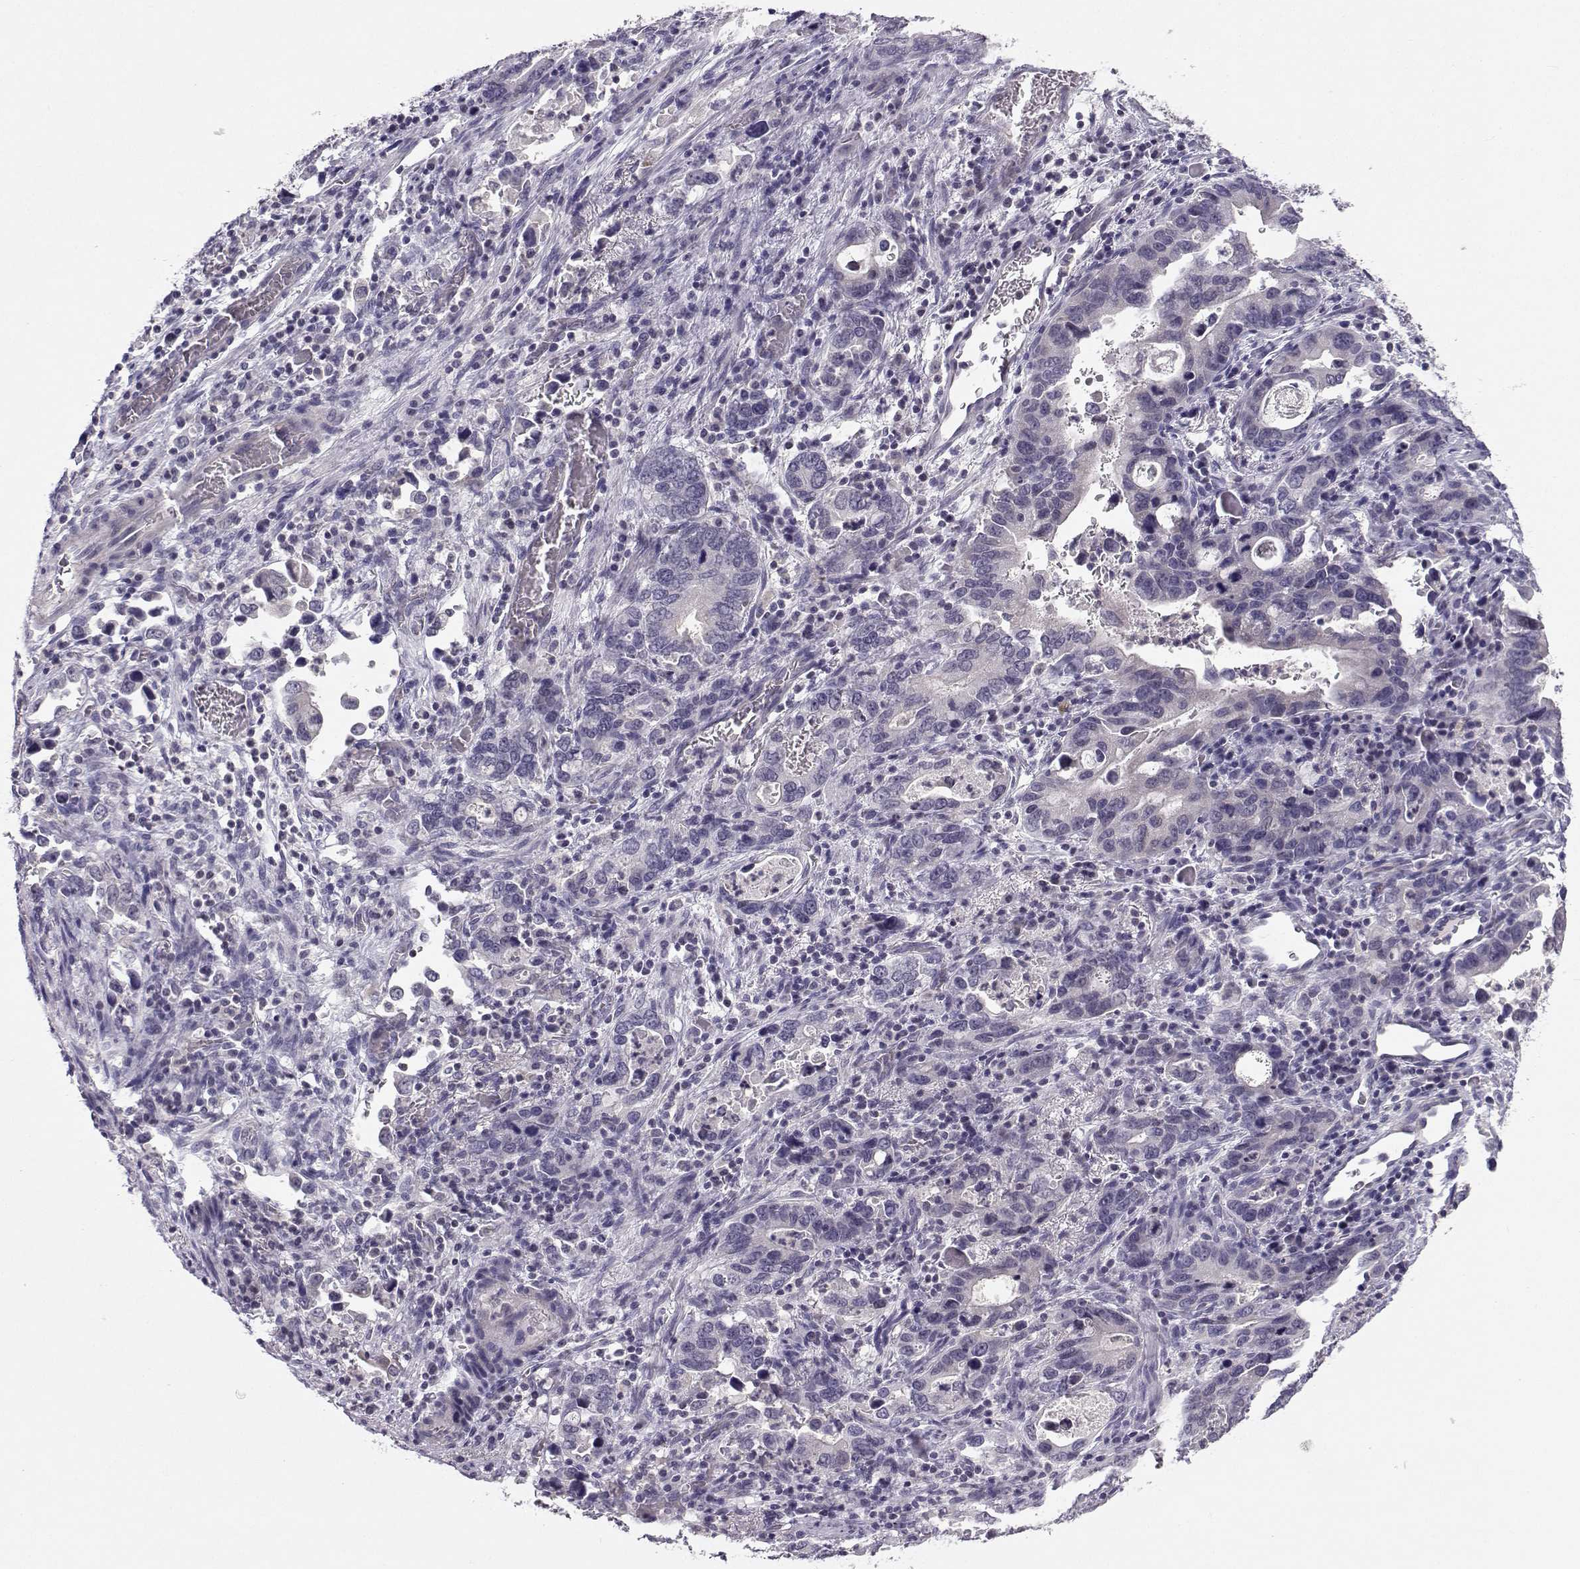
{"staining": {"intensity": "negative", "quantity": "none", "location": "none"}, "tissue": "stomach cancer", "cell_type": "Tumor cells", "image_type": "cancer", "snomed": [{"axis": "morphology", "description": "Adenocarcinoma, NOS"}, {"axis": "topography", "description": "Stomach, upper"}], "caption": "The histopathology image demonstrates no significant expression in tumor cells of adenocarcinoma (stomach).", "gene": "MROH7", "patient": {"sex": "male", "age": 74}}